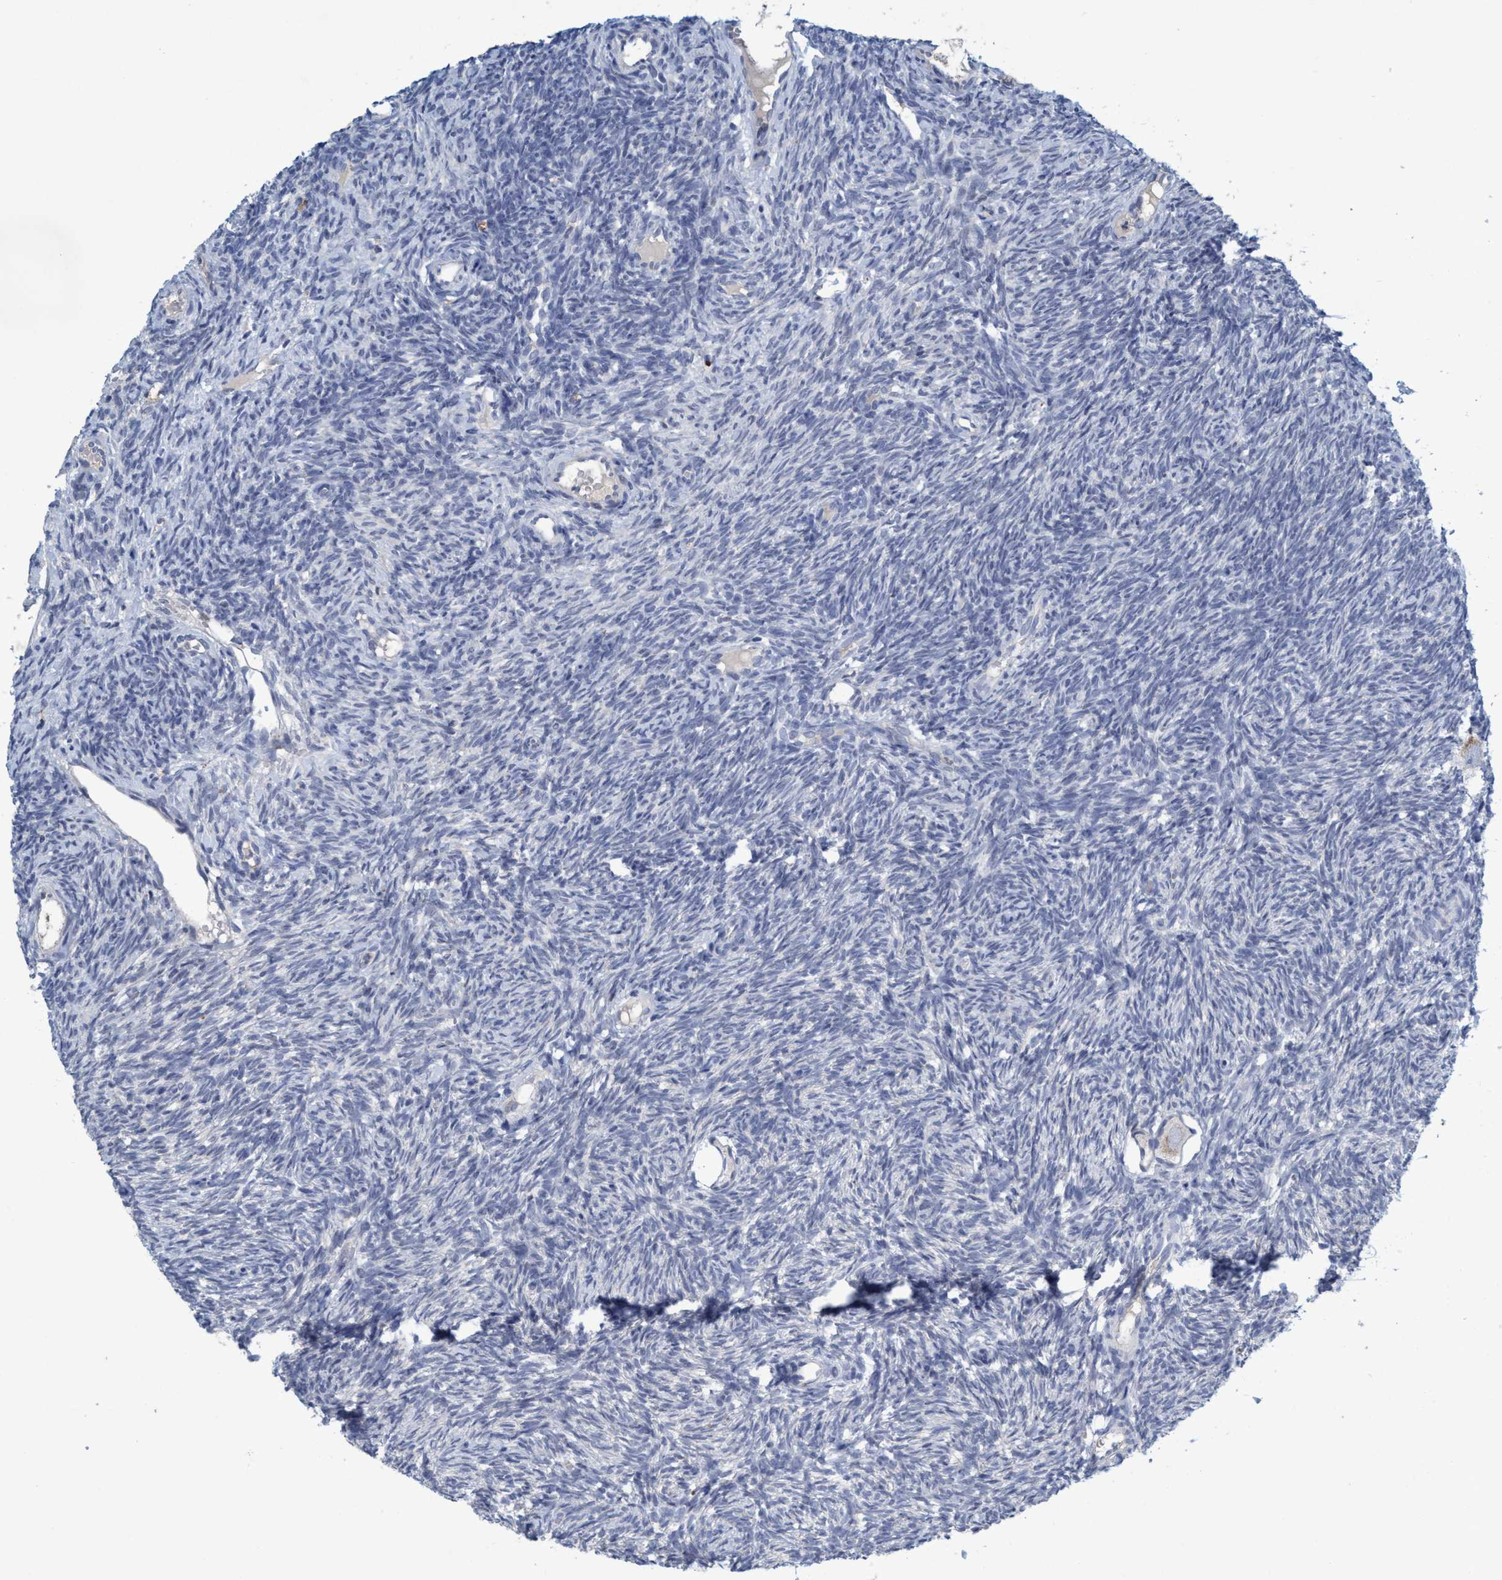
{"staining": {"intensity": "negative", "quantity": "none", "location": "none"}, "tissue": "ovary", "cell_type": "Follicle cells", "image_type": "normal", "snomed": [{"axis": "morphology", "description": "Normal tissue, NOS"}, {"axis": "topography", "description": "Ovary"}], "caption": "IHC photomicrograph of unremarkable ovary: ovary stained with DAB exhibits no significant protein positivity in follicle cells.", "gene": "RNF208", "patient": {"sex": "female", "age": 35}}